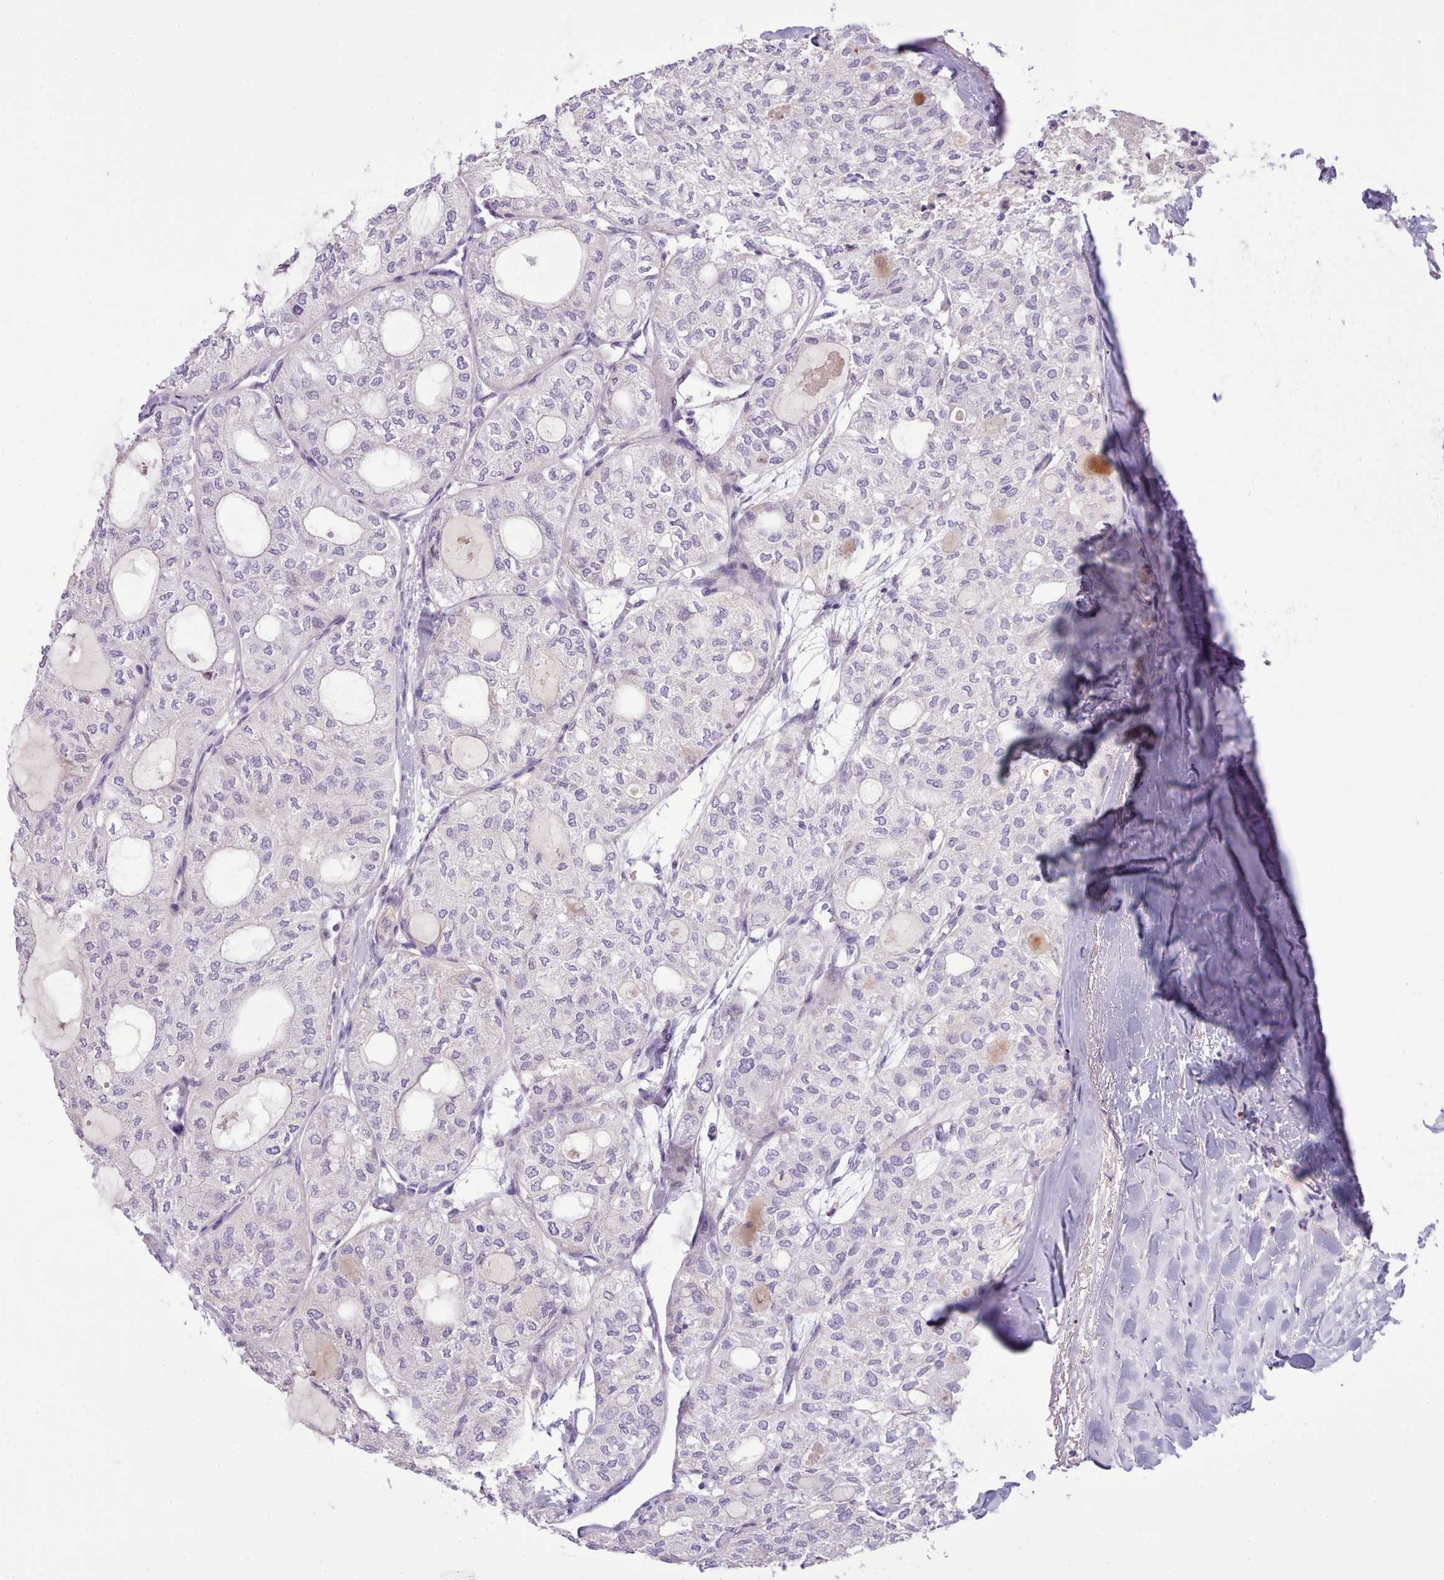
{"staining": {"intensity": "negative", "quantity": "none", "location": "none"}, "tissue": "thyroid cancer", "cell_type": "Tumor cells", "image_type": "cancer", "snomed": [{"axis": "morphology", "description": "Follicular adenoma carcinoma, NOS"}, {"axis": "topography", "description": "Thyroid gland"}], "caption": "The micrograph shows no staining of tumor cells in thyroid cancer (follicular adenoma carcinoma).", "gene": "CYP2A13", "patient": {"sex": "male", "age": 75}}